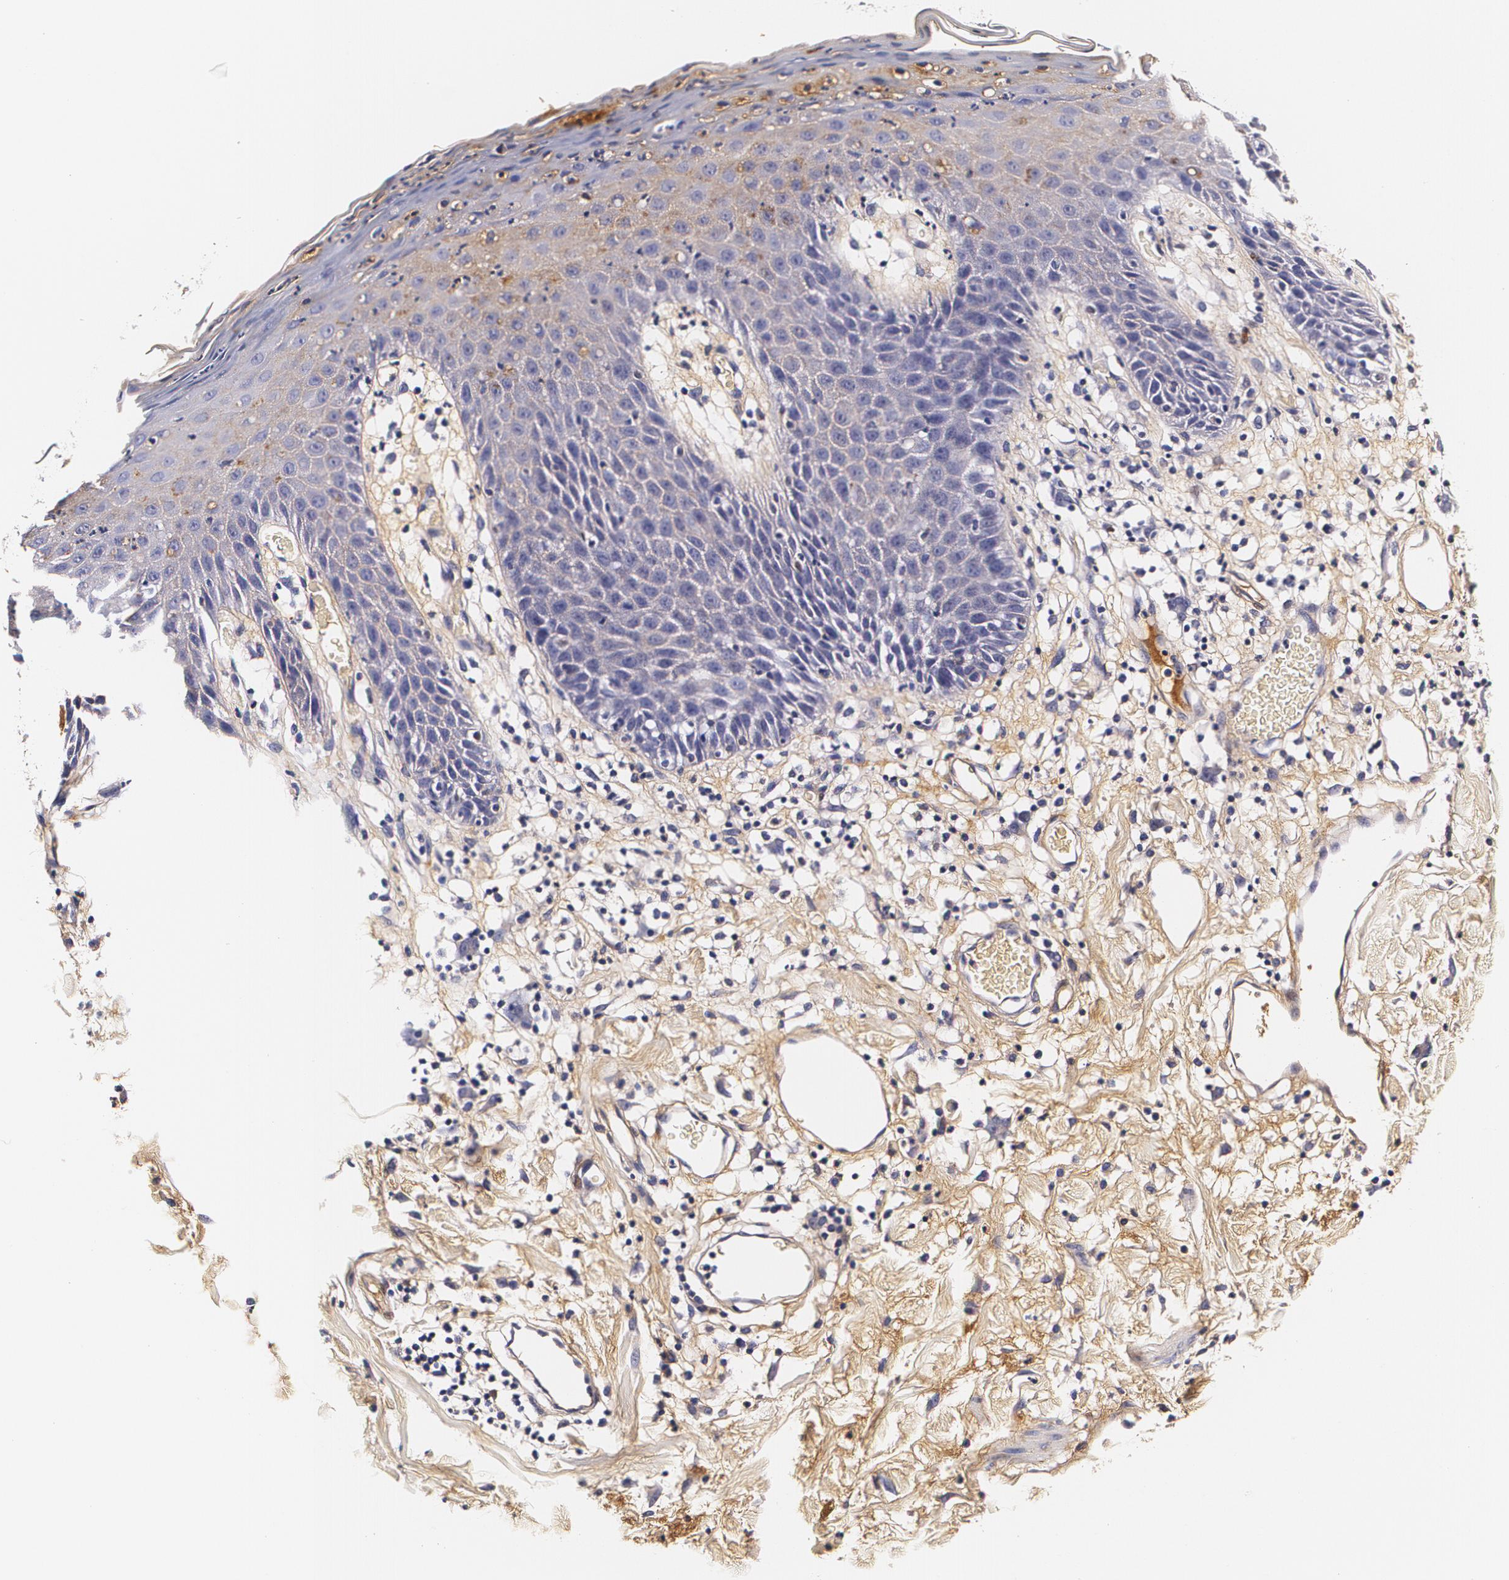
{"staining": {"intensity": "weak", "quantity": "<25%", "location": "cytoplasmic/membranous"}, "tissue": "skin", "cell_type": "Epidermal cells", "image_type": "normal", "snomed": [{"axis": "morphology", "description": "Normal tissue, NOS"}, {"axis": "topography", "description": "Vulva"}, {"axis": "topography", "description": "Peripheral nerve tissue"}], "caption": "This image is of benign skin stained with immunohistochemistry to label a protein in brown with the nuclei are counter-stained blue. There is no staining in epidermal cells.", "gene": "TTR", "patient": {"sex": "female", "age": 68}}